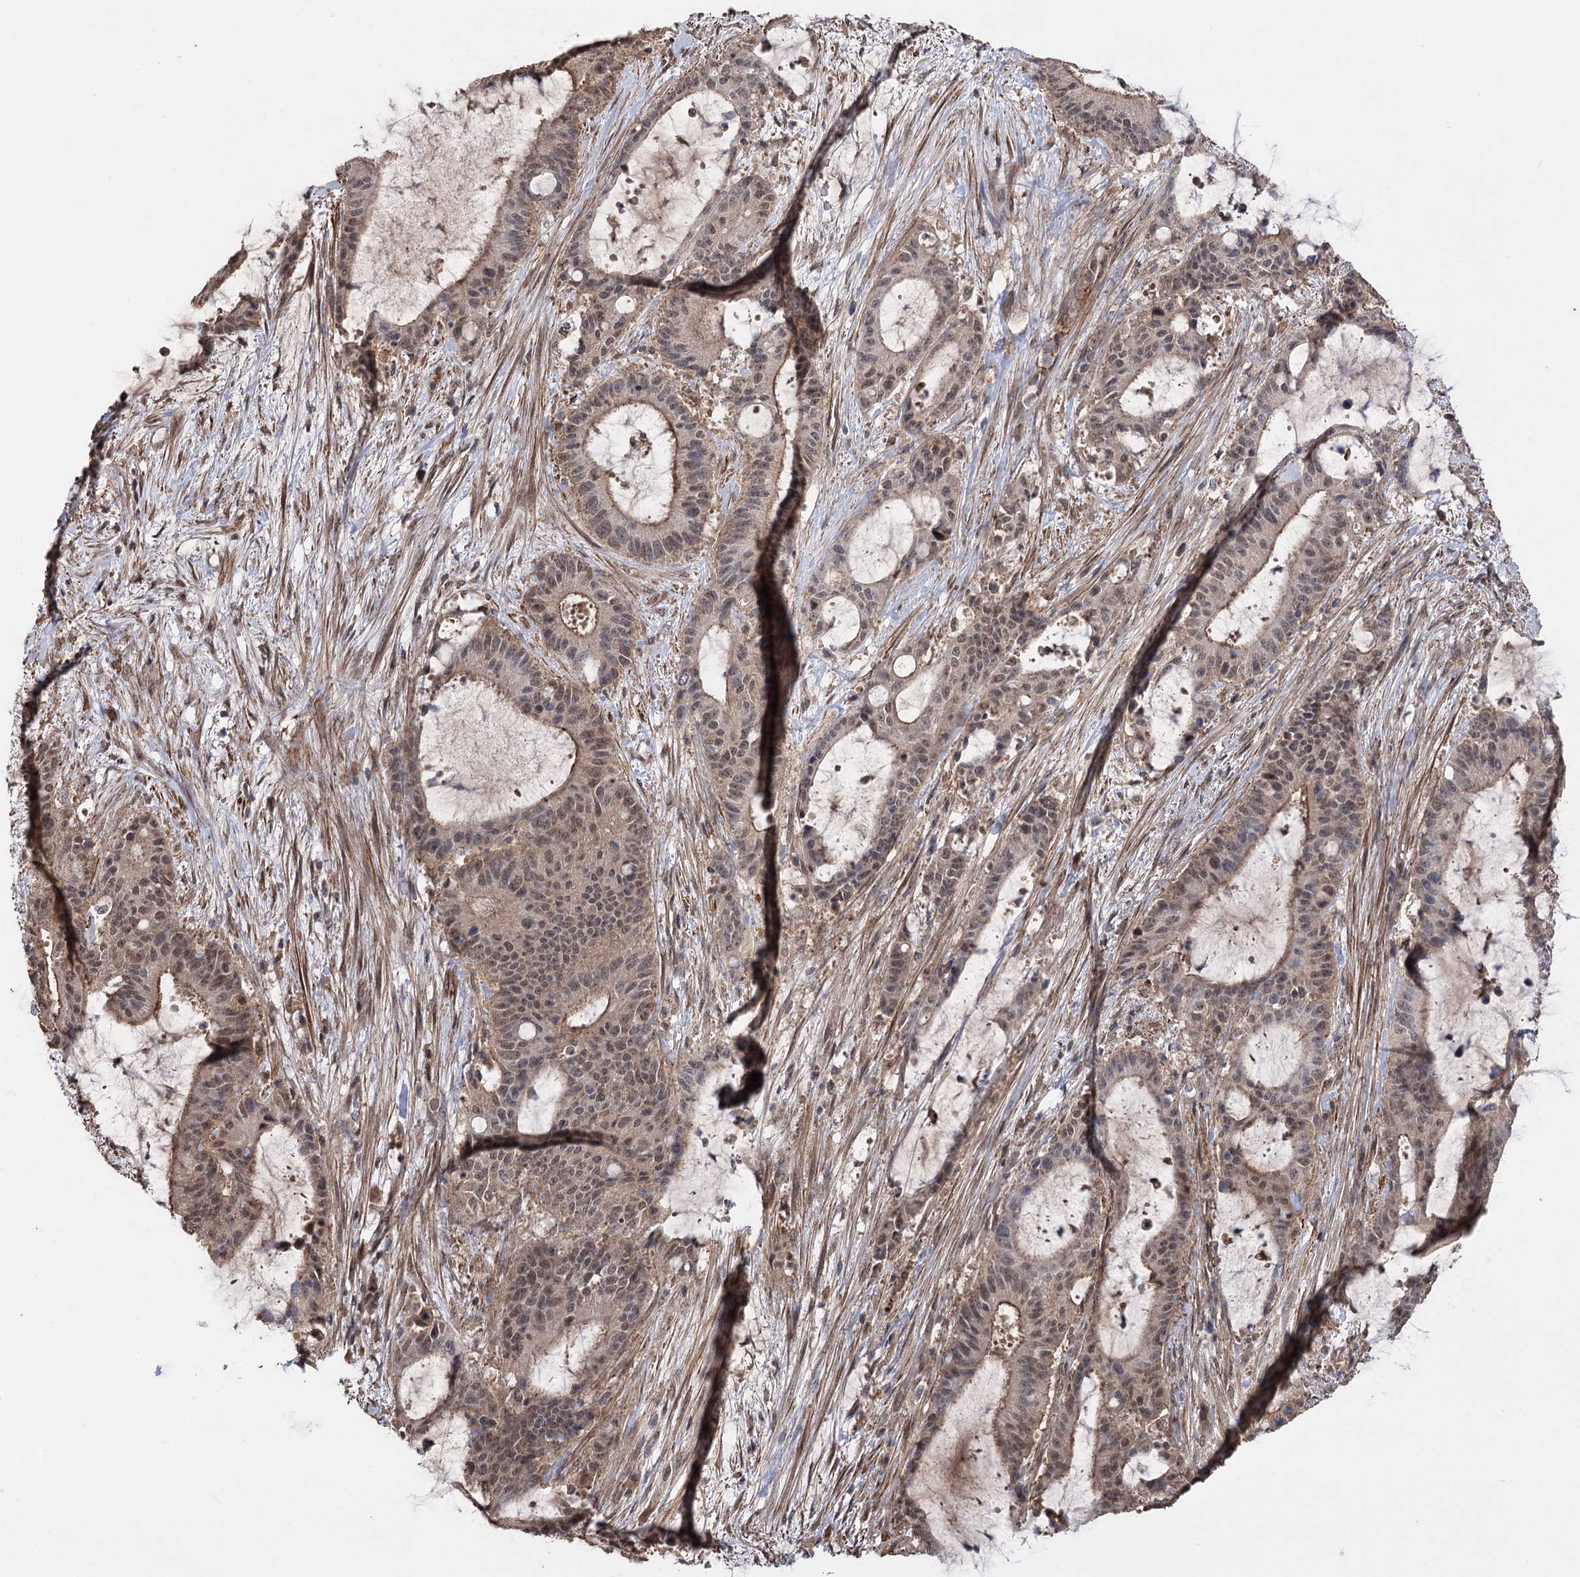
{"staining": {"intensity": "moderate", "quantity": ">75%", "location": "cytoplasmic/membranous,nuclear"}, "tissue": "liver cancer", "cell_type": "Tumor cells", "image_type": "cancer", "snomed": [{"axis": "morphology", "description": "Normal tissue, NOS"}, {"axis": "morphology", "description": "Cholangiocarcinoma"}, {"axis": "topography", "description": "Liver"}, {"axis": "topography", "description": "Peripheral nerve tissue"}], "caption": "Human liver cancer stained for a protein (brown) displays moderate cytoplasmic/membranous and nuclear positive staining in about >75% of tumor cells.", "gene": "TENM2", "patient": {"sex": "female", "age": 73}}